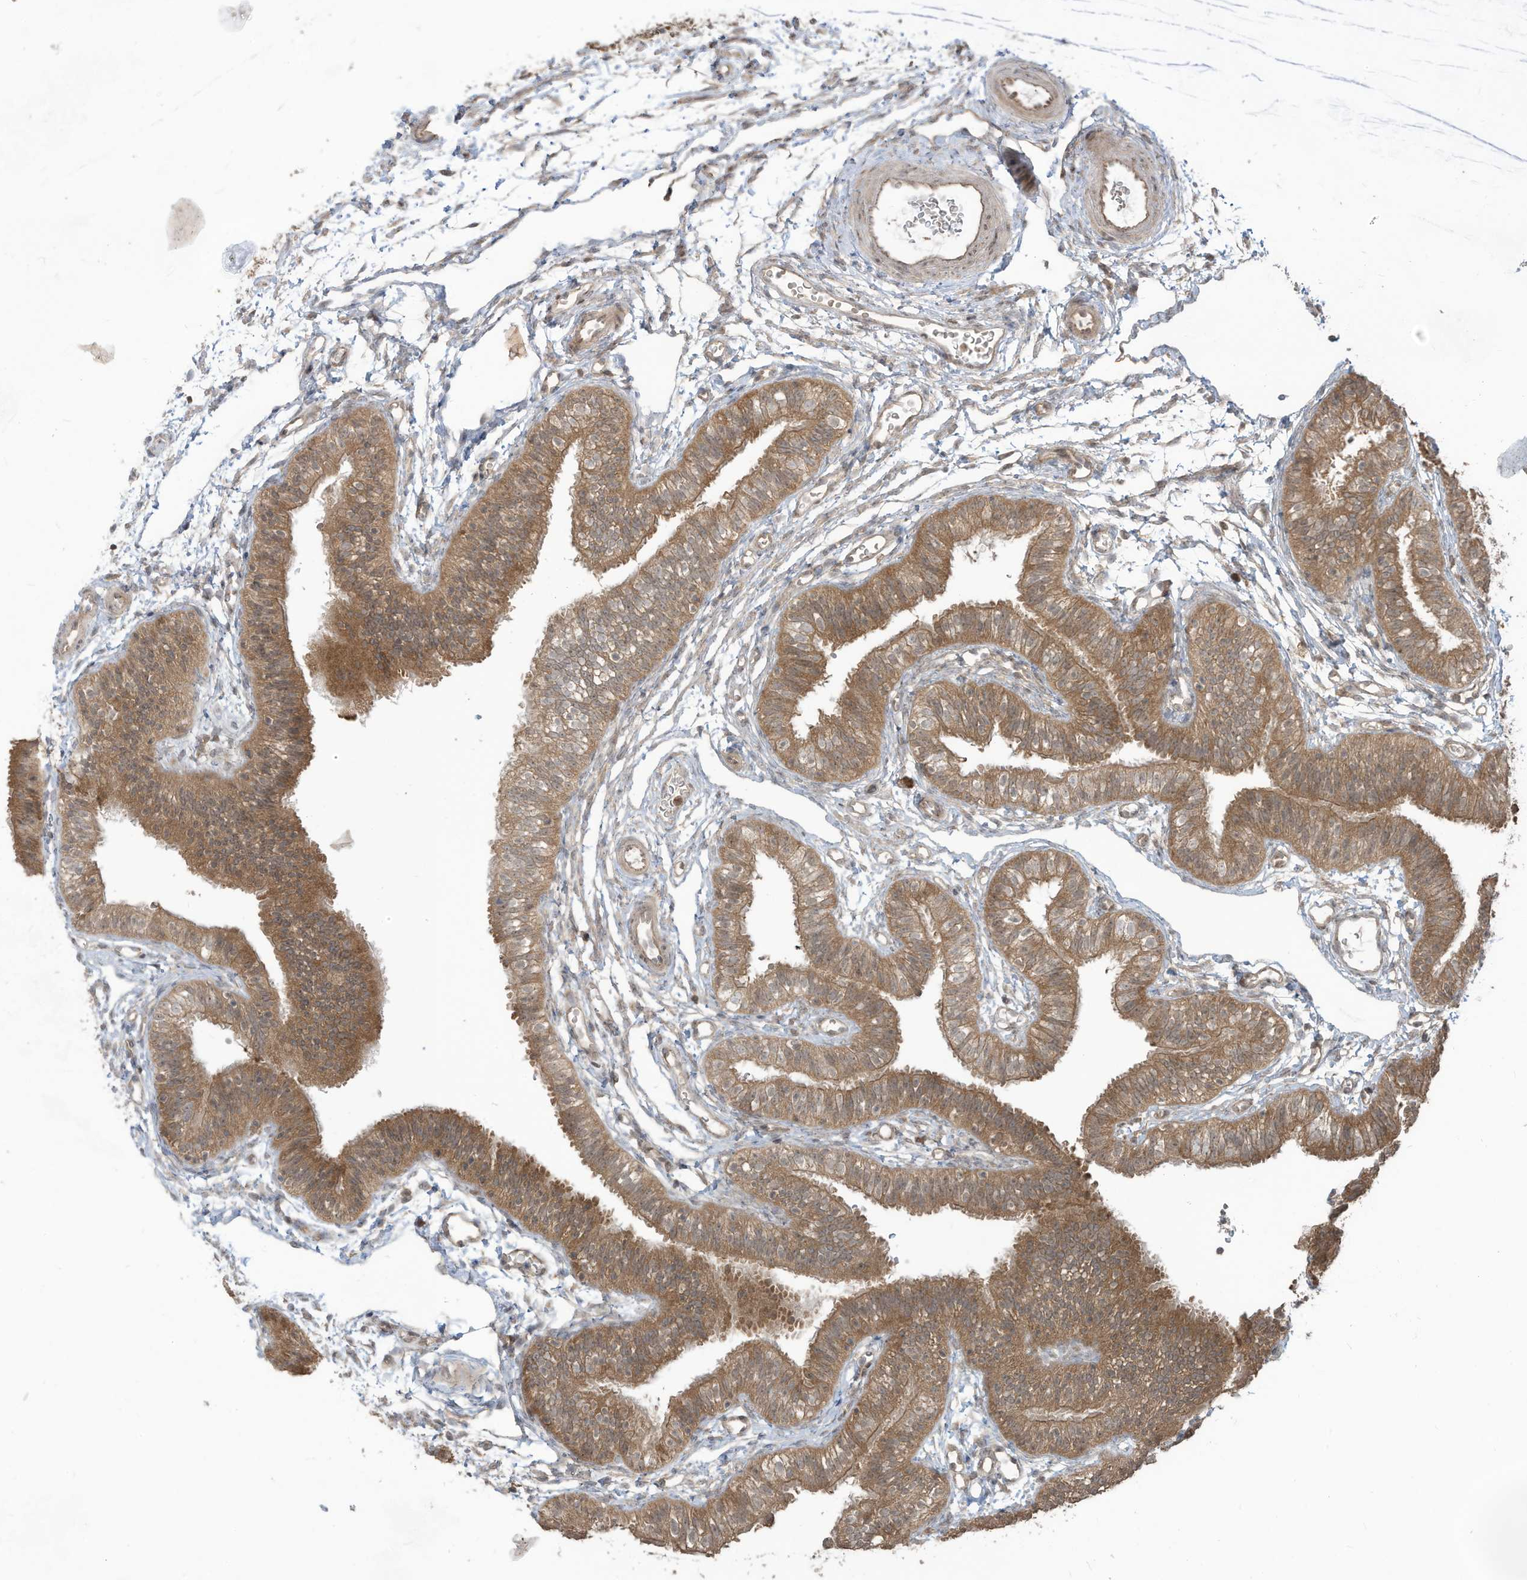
{"staining": {"intensity": "moderate", "quantity": ">75%", "location": "cytoplasmic/membranous"}, "tissue": "fallopian tube", "cell_type": "Glandular cells", "image_type": "normal", "snomed": [{"axis": "morphology", "description": "Normal tissue, NOS"}, {"axis": "topography", "description": "Fallopian tube"}], "caption": "Fallopian tube stained with DAB immunohistochemistry demonstrates medium levels of moderate cytoplasmic/membranous staining in about >75% of glandular cells.", "gene": "CARF", "patient": {"sex": "female", "age": 35}}